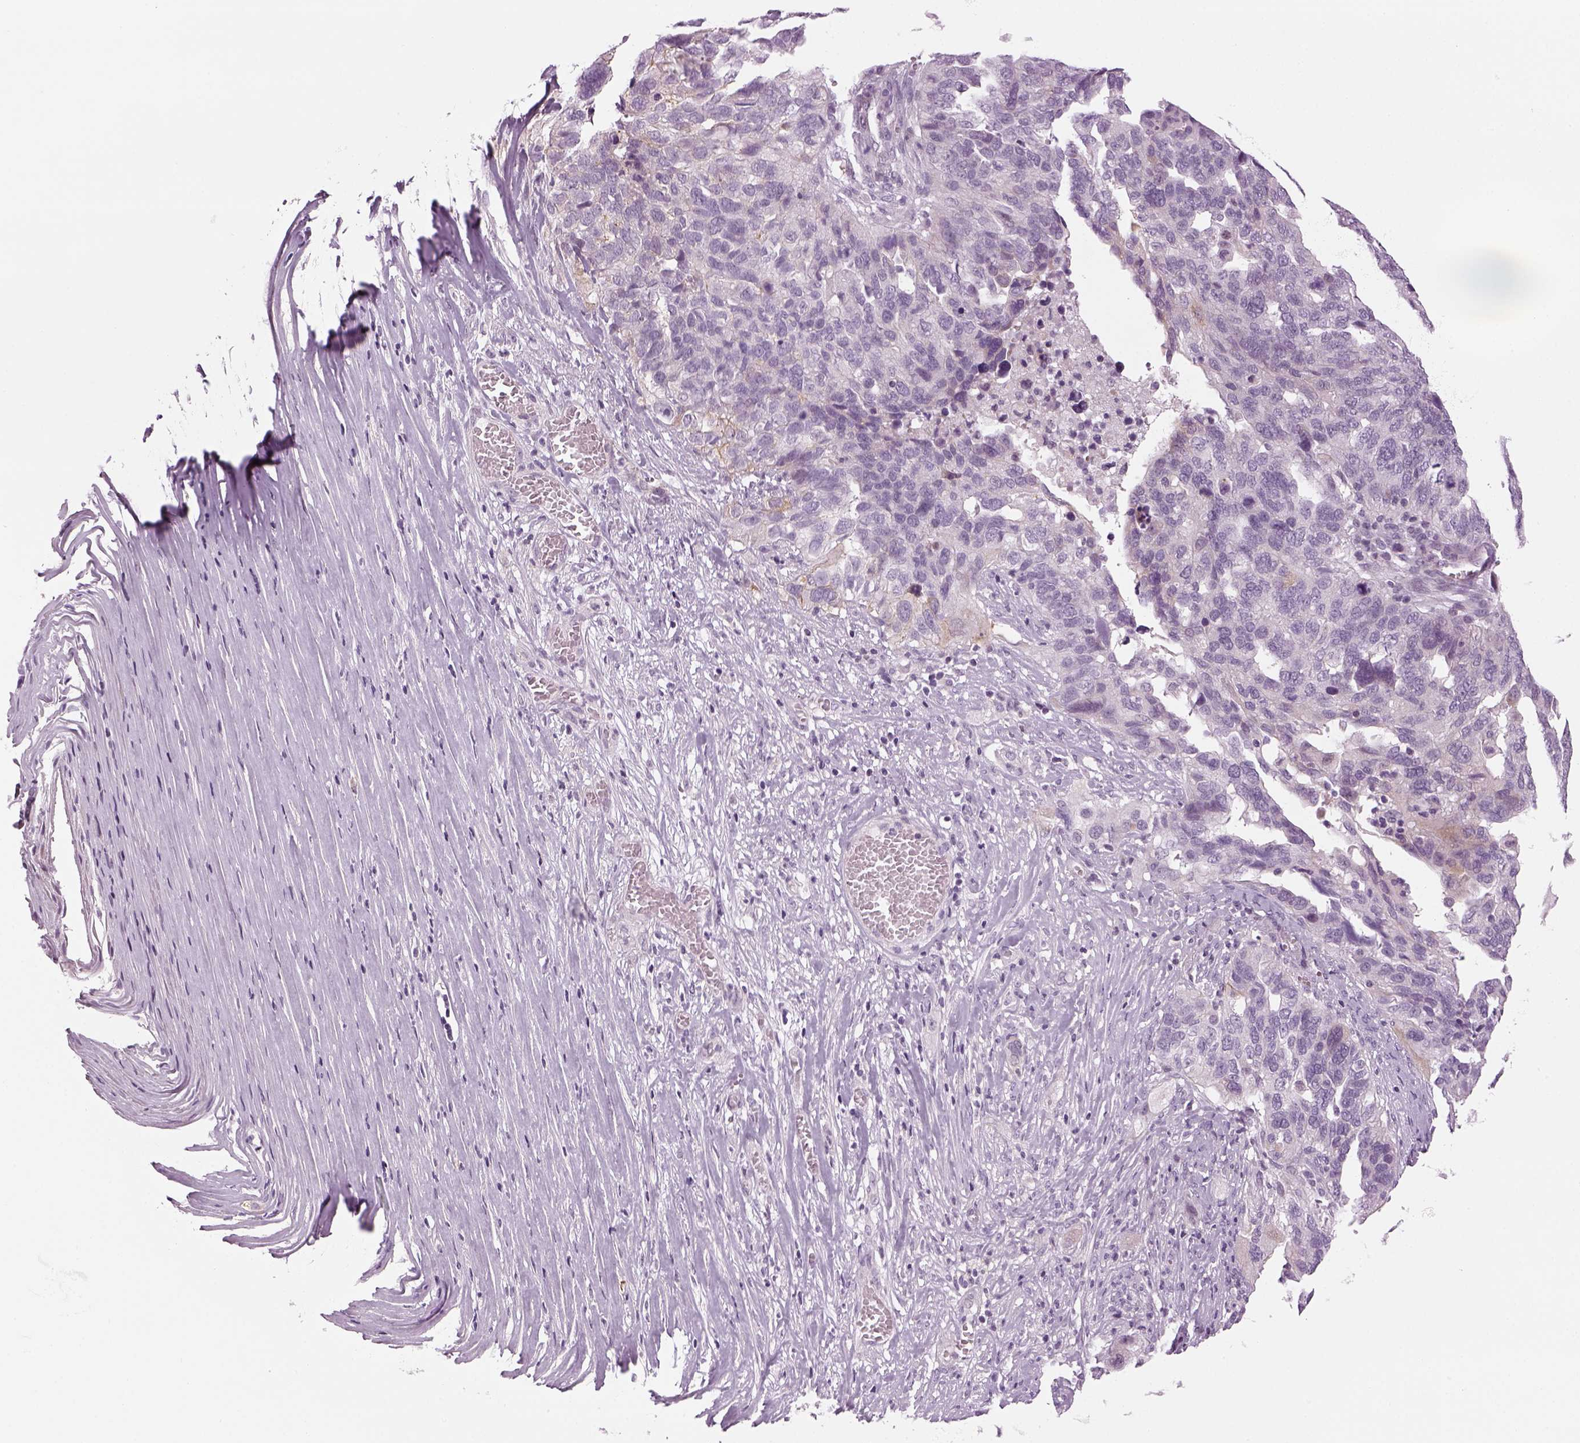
{"staining": {"intensity": "negative", "quantity": "none", "location": "none"}, "tissue": "ovarian cancer", "cell_type": "Tumor cells", "image_type": "cancer", "snomed": [{"axis": "morphology", "description": "Carcinoma, endometroid"}, {"axis": "topography", "description": "Soft tissue"}, {"axis": "topography", "description": "Ovary"}], "caption": "IHC histopathology image of neoplastic tissue: human endometroid carcinoma (ovarian) stained with DAB (3,3'-diaminobenzidine) displays no significant protein staining in tumor cells.", "gene": "LRRIQ3", "patient": {"sex": "female", "age": 52}}